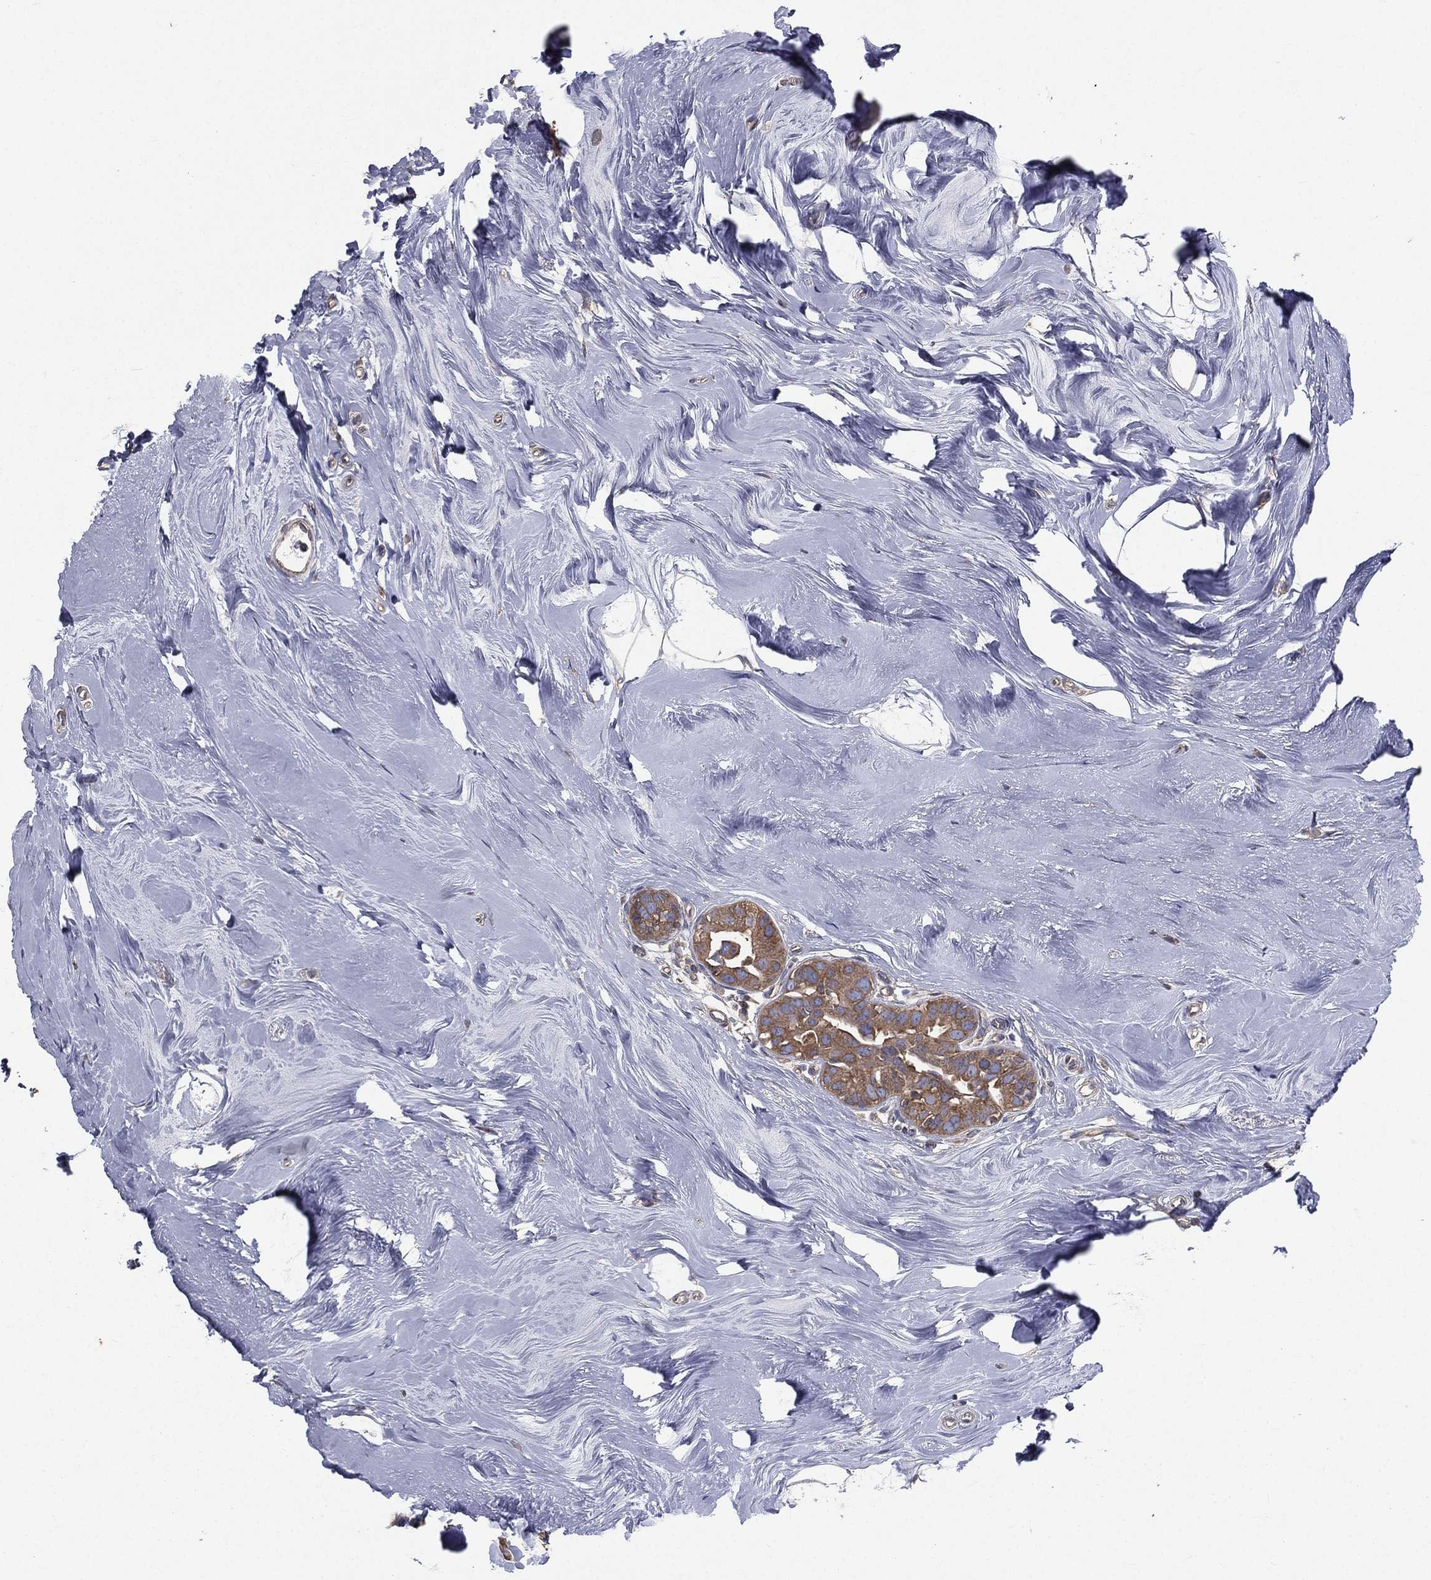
{"staining": {"intensity": "moderate", "quantity": ">75%", "location": "cytoplasmic/membranous"}, "tissue": "breast cancer", "cell_type": "Tumor cells", "image_type": "cancer", "snomed": [{"axis": "morphology", "description": "Duct carcinoma"}, {"axis": "topography", "description": "Breast"}], "caption": "A medium amount of moderate cytoplasmic/membranous positivity is appreciated in approximately >75% of tumor cells in breast infiltrating ductal carcinoma tissue. The staining is performed using DAB brown chromogen to label protein expression. The nuclei are counter-stained blue using hematoxylin.", "gene": "SARS1", "patient": {"sex": "female", "age": 55}}